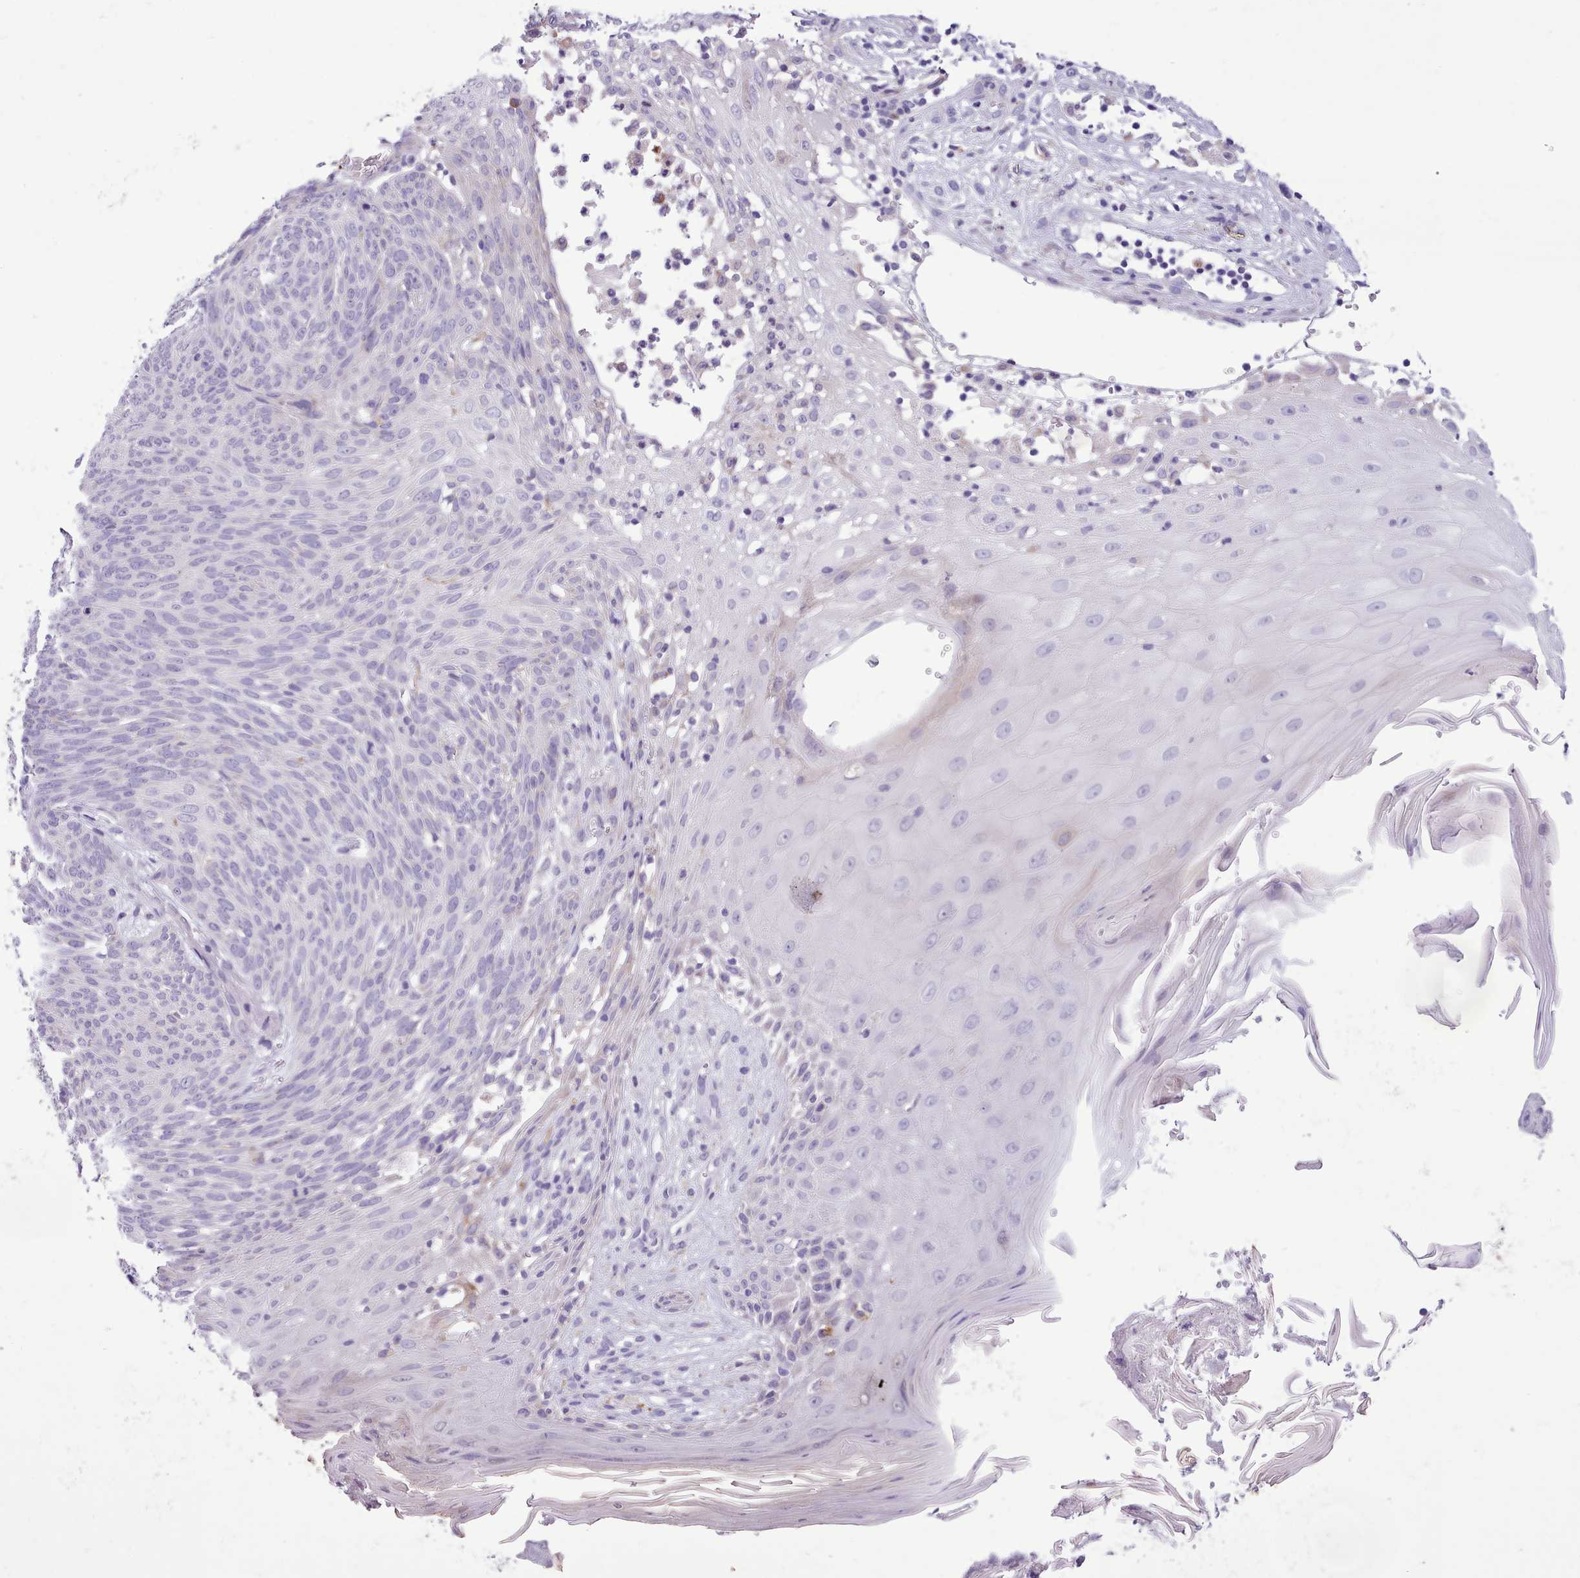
{"staining": {"intensity": "negative", "quantity": "none", "location": "none"}, "tissue": "skin cancer", "cell_type": "Tumor cells", "image_type": "cancer", "snomed": [{"axis": "morphology", "description": "Basal cell carcinoma"}, {"axis": "topography", "description": "Skin"}], "caption": "This is an immunohistochemistry image of human skin cancer. There is no staining in tumor cells.", "gene": "FAM83E", "patient": {"sex": "female", "age": 86}}